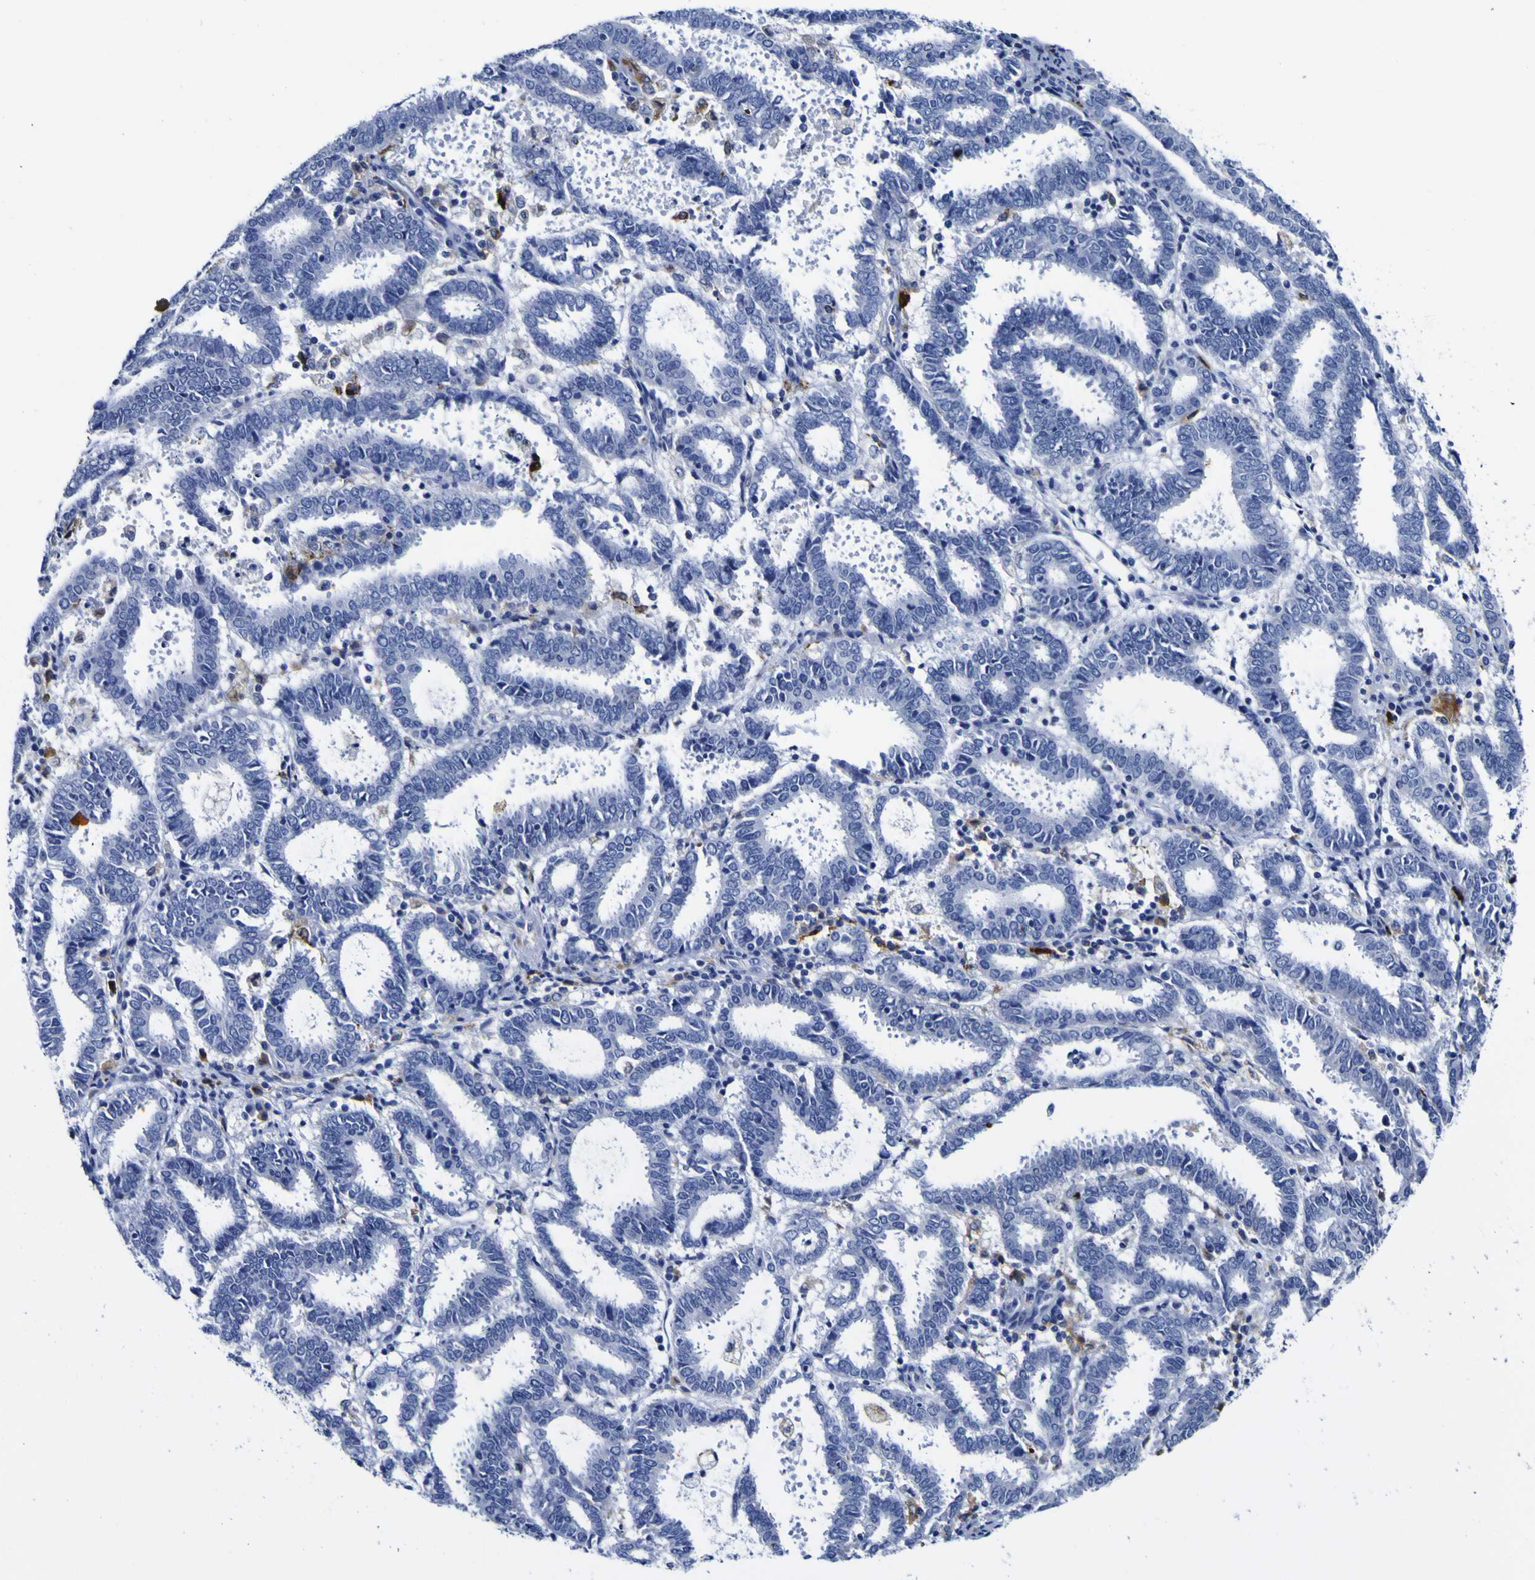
{"staining": {"intensity": "negative", "quantity": "none", "location": "none"}, "tissue": "endometrial cancer", "cell_type": "Tumor cells", "image_type": "cancer", "snomed": [{"axis": "morphology", "description": "Adenocarcinoma, NOS"}, {"axis": "topography", "description": "Uterus"}], "caption": "Tumor cells are negative for brown protein staining in endometrial cancer (adenocarcinoma).", "gene": "HLA-DQA1", "patient": {"sex": "female", "age": 83}}